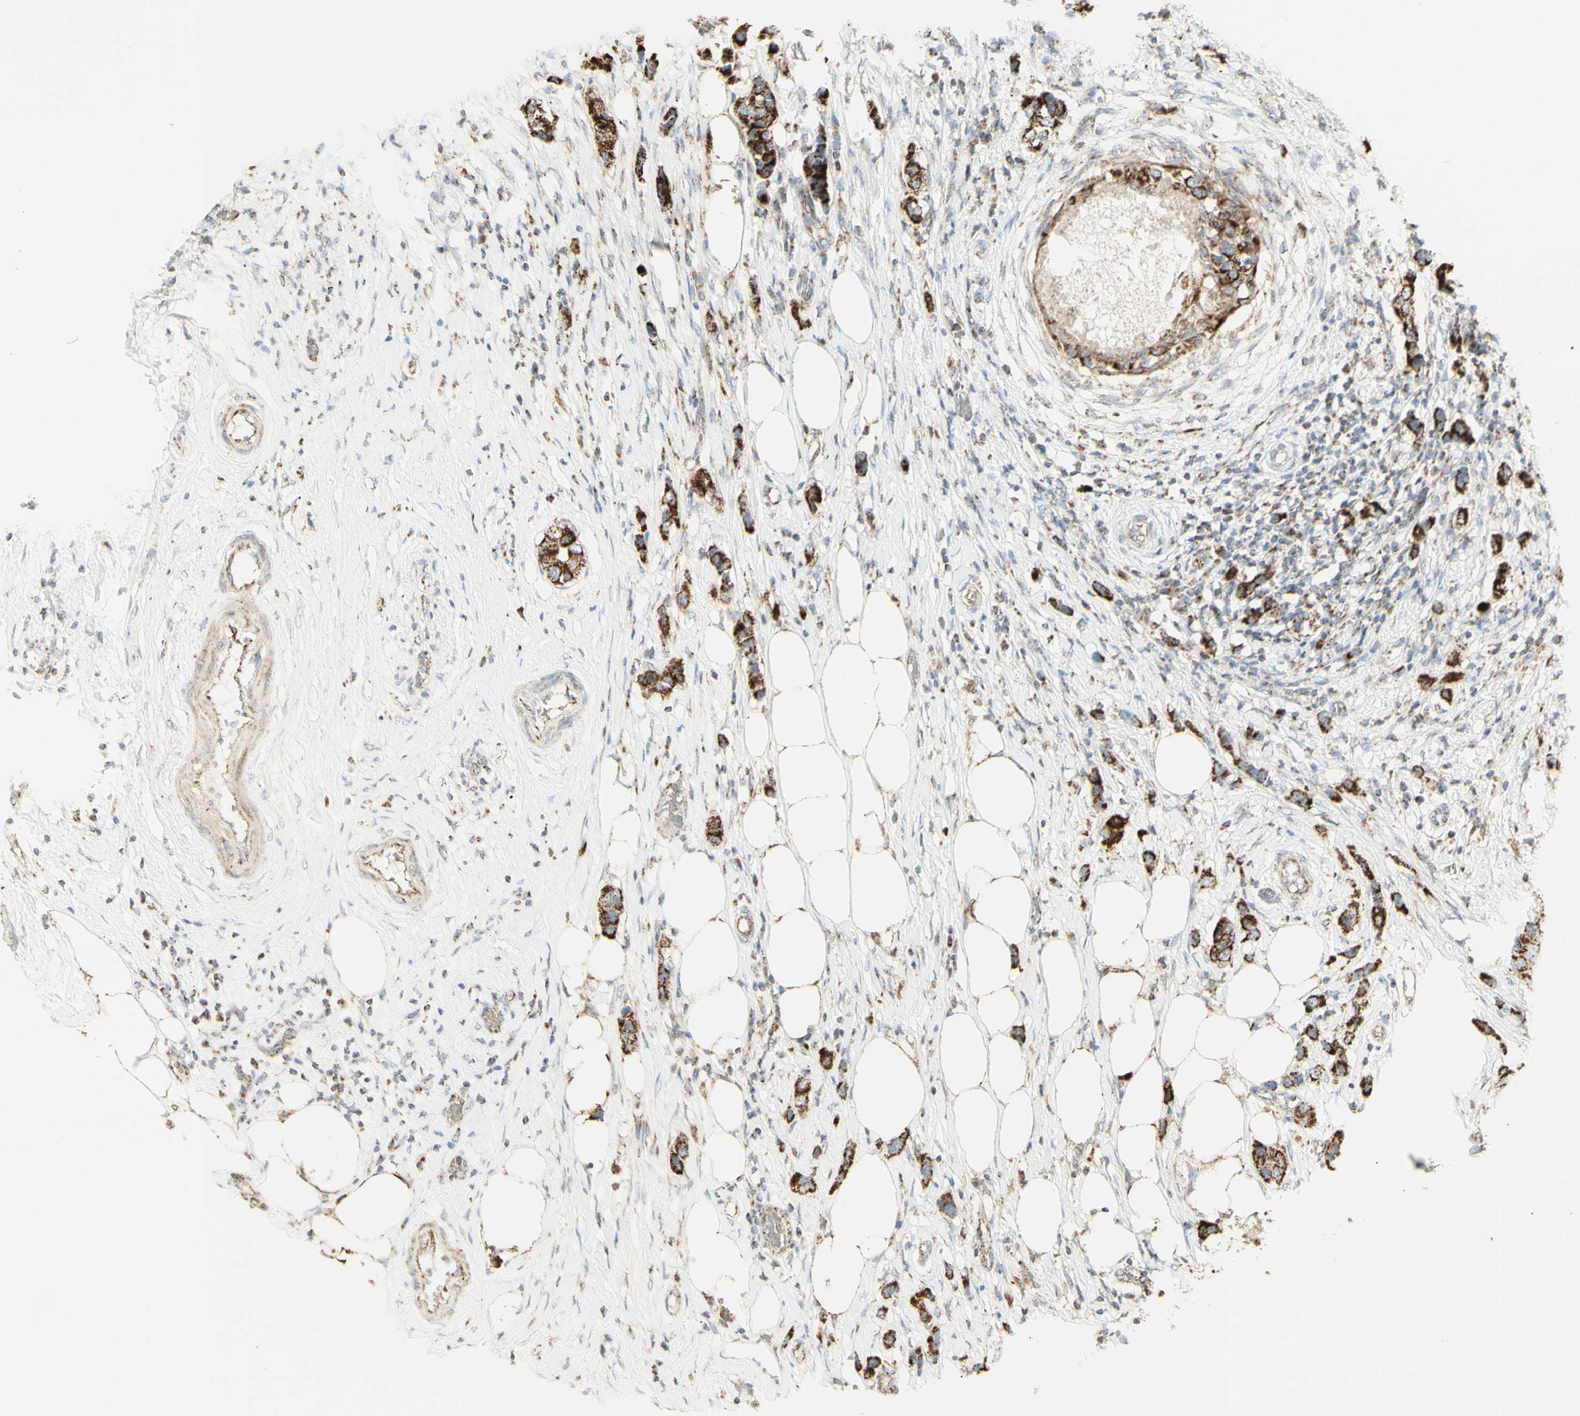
{"staining": {"intensity": "strong", "quantity": ">75%", "location": "cytoplasmic/membranous"}, "tissue": "breast cancer", "cell_type": "Tumor cells", "image_type": "cancer", "snomed": [{"axis": "morphology", "description": "Normal tissue, NOS"}, {"axis": "morphology", "description": "Duct carcinoma"}, {"axis": "topography", "description": "Breast"}], "caption": "Protein expression analysis of breast infiltrating ductal carcinoma demonstrates strong cytoplasmic/membranous staining in about >75% of tumor cells.", "gene": "LETM1", "patient": {"sex": "female", "age": 50}}